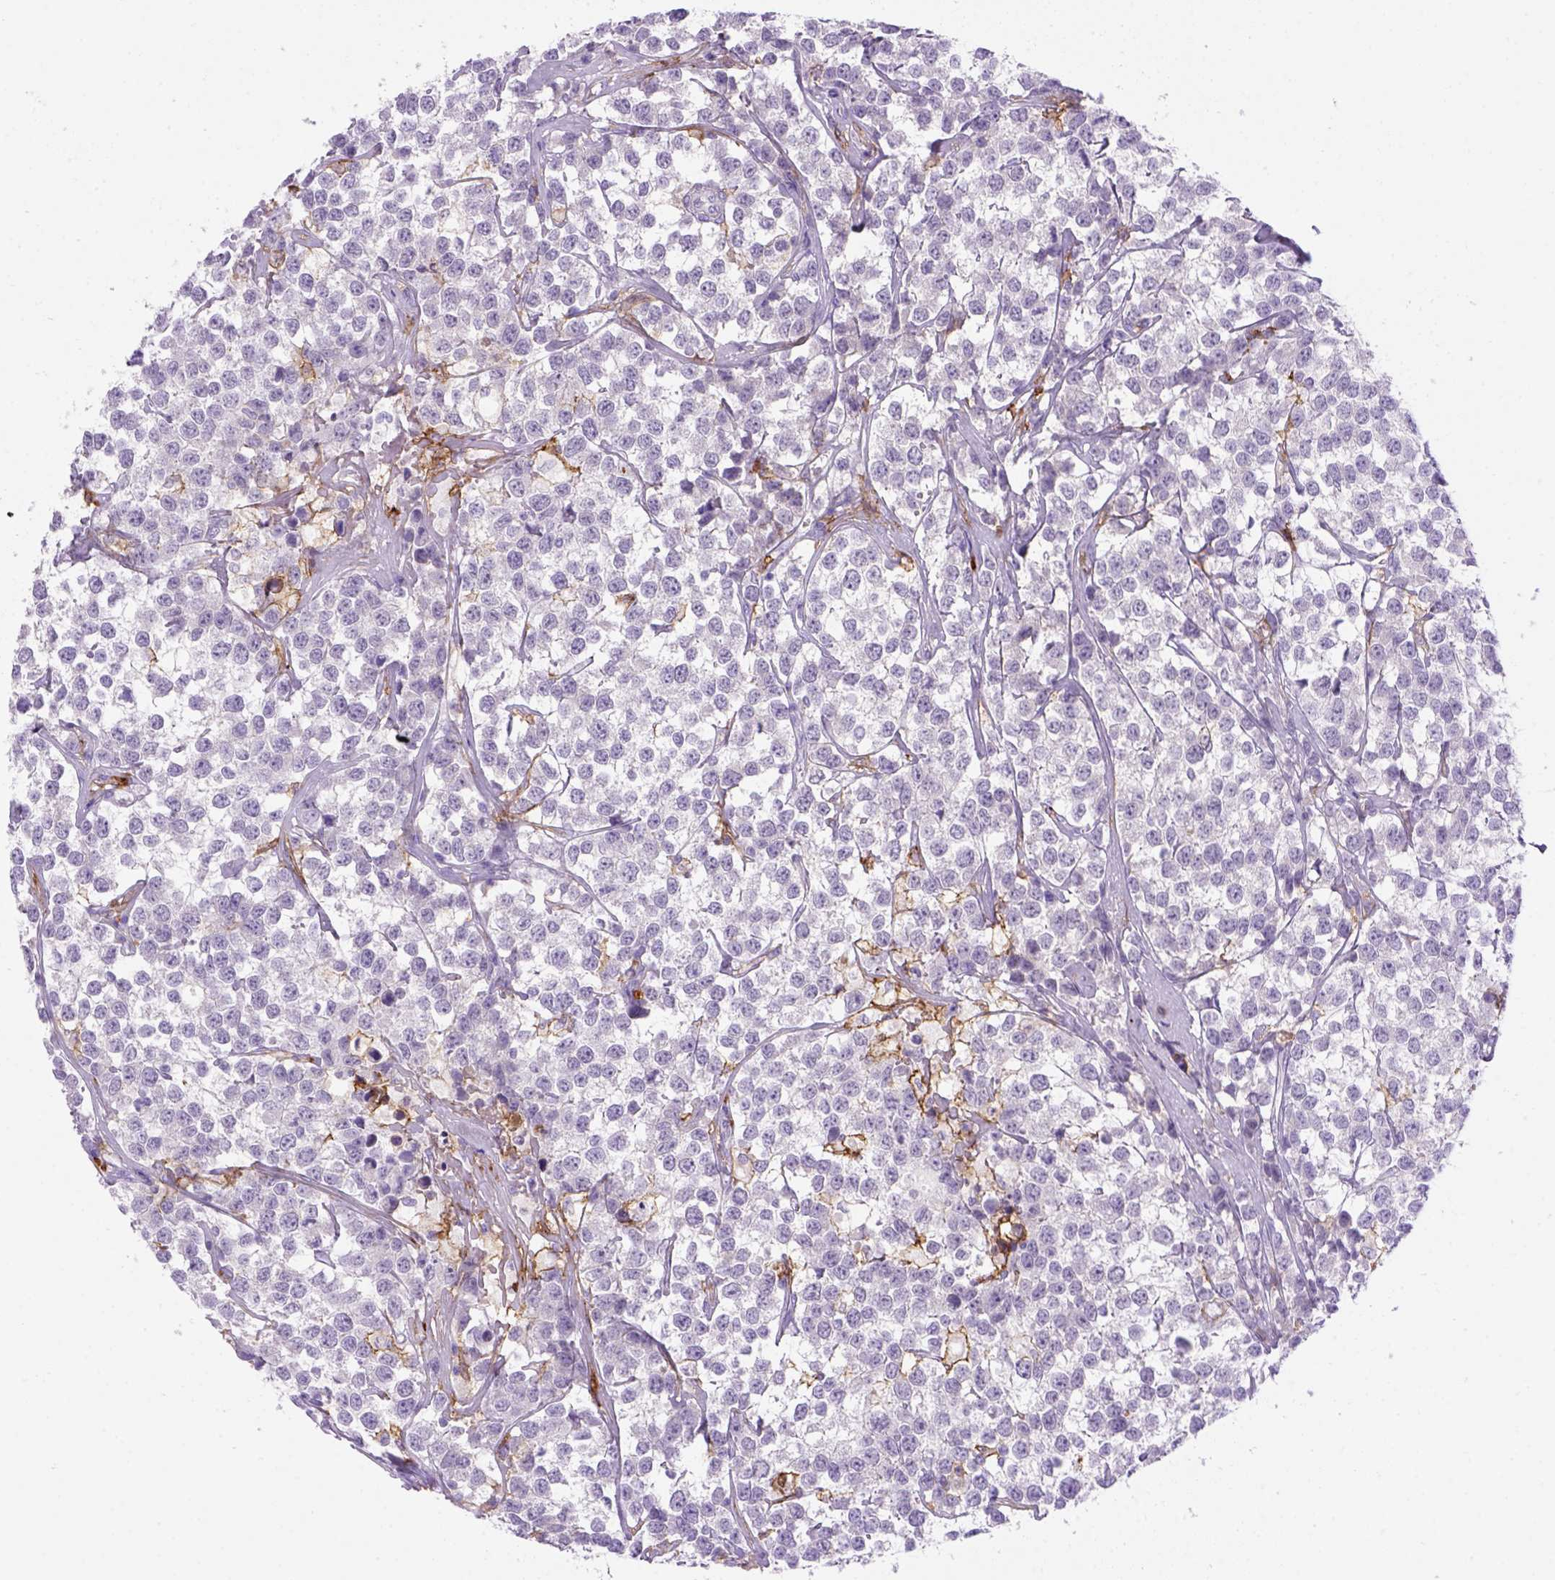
{"staining": {"intensity": "negative", "quantity": "none", "location": "none"}, "tissue": "testis cancer", "cell_type": "Tumor cells", "image_type": "cancer", "snomed": [{"axis": "morphology", "description": "Seminoma, NOS"}, {"axis": "topography", "description": "Testis"}], "caption": "An image of testis cancer stained for a protein exhibits no brown staining in tumor cells.", "gene": "CD14", "patient": {"sex": "male", "age": 59}}